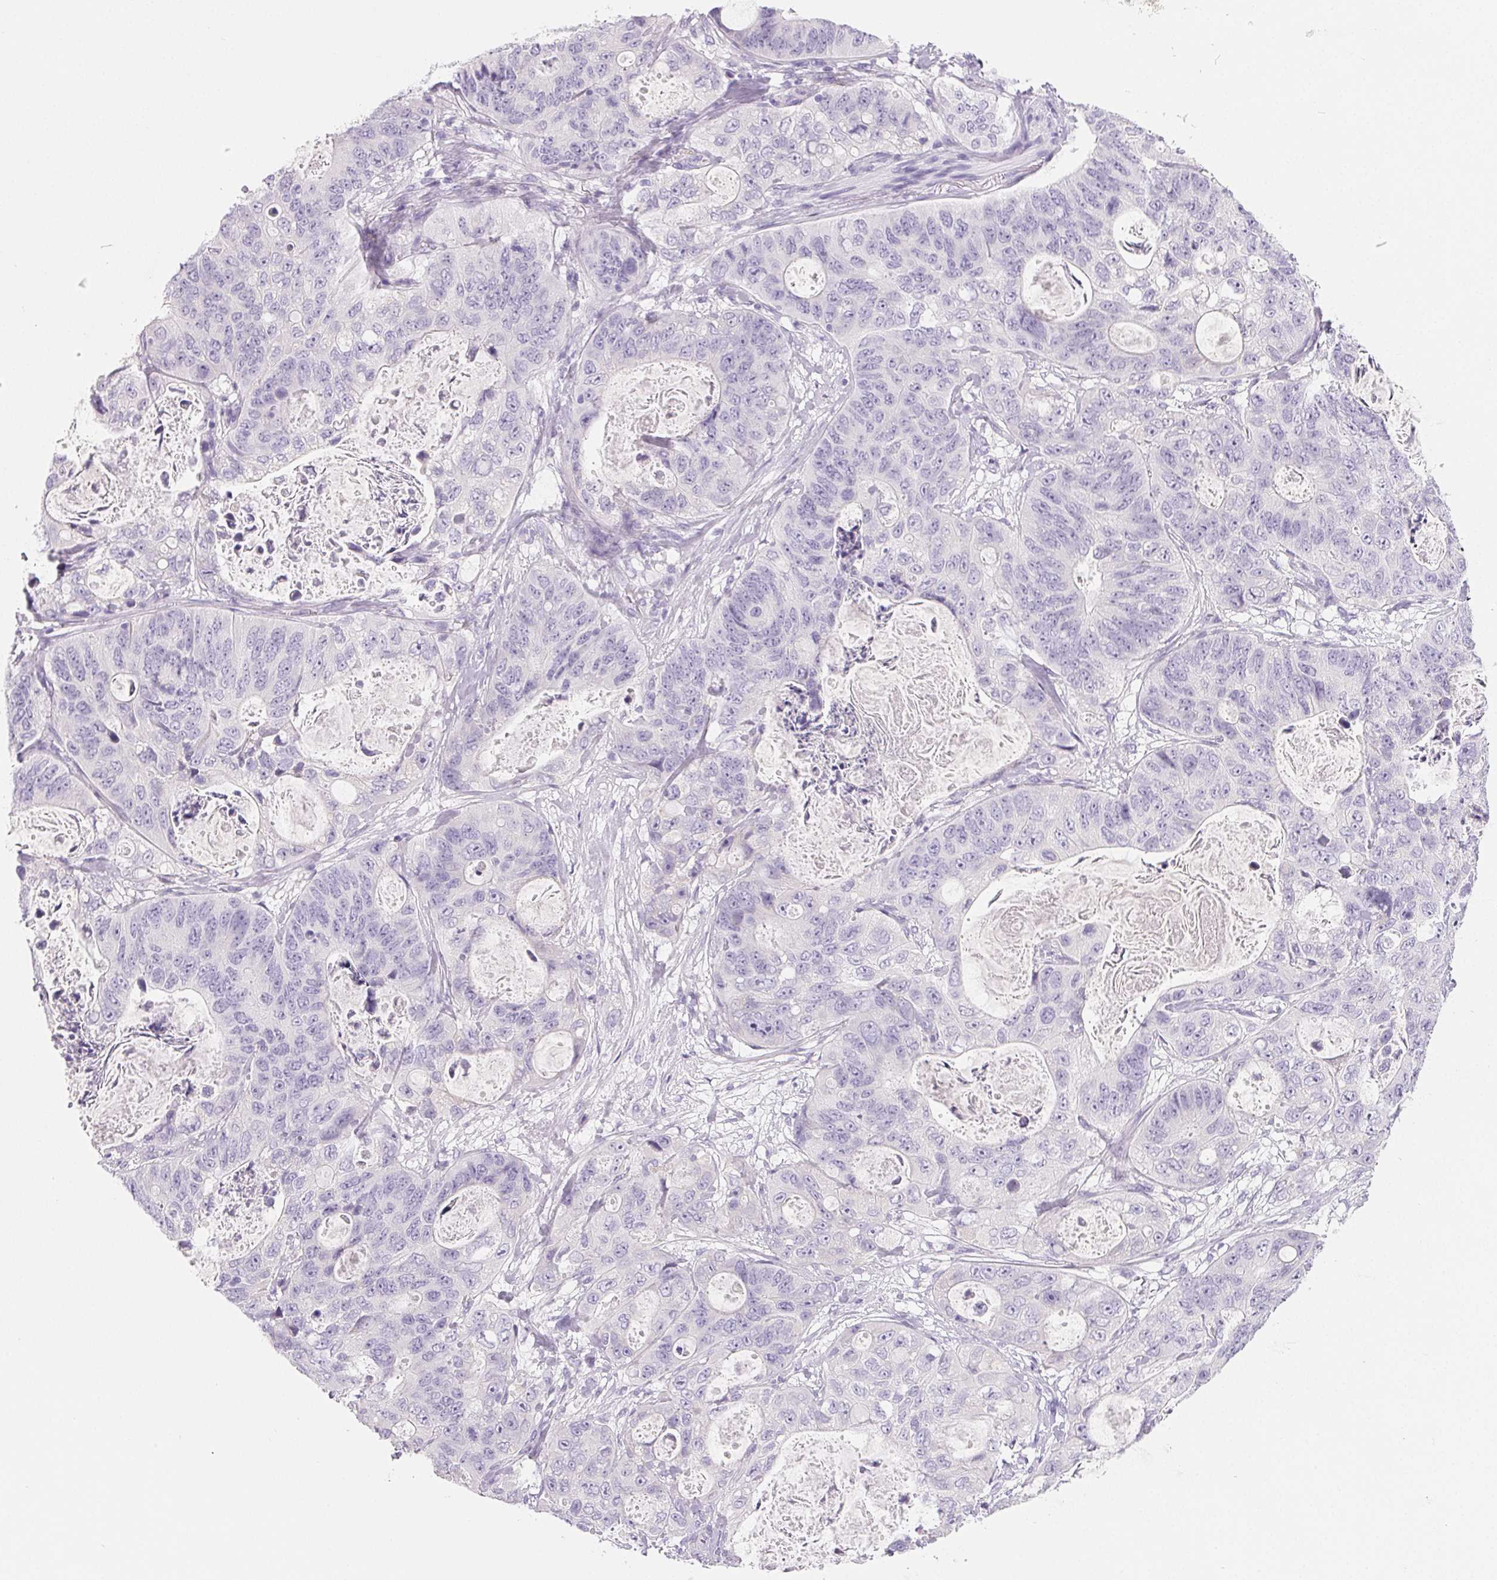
{"staining": {"intensity": "negative", "quantity": "none", "location": "none"}, "tissue": "stomach cancer", "cell_type": "Tumor cells", "image_type": "cancer", "snomed": [{"axis": "morphology", "description": "Normal tissue, NOS"}, {"axis": "morphology", "description": "Adenocarcinoma, NOS"}, {"axis": "topography", "description": "Stomach"}], "caption": "This is a image of immunohistochemistry staining of adenocarcinoma (stomach), which shows no staining in tumor cells.", "gene": "SPACA5B", "patient": {"sex": "female", "age": 89}}